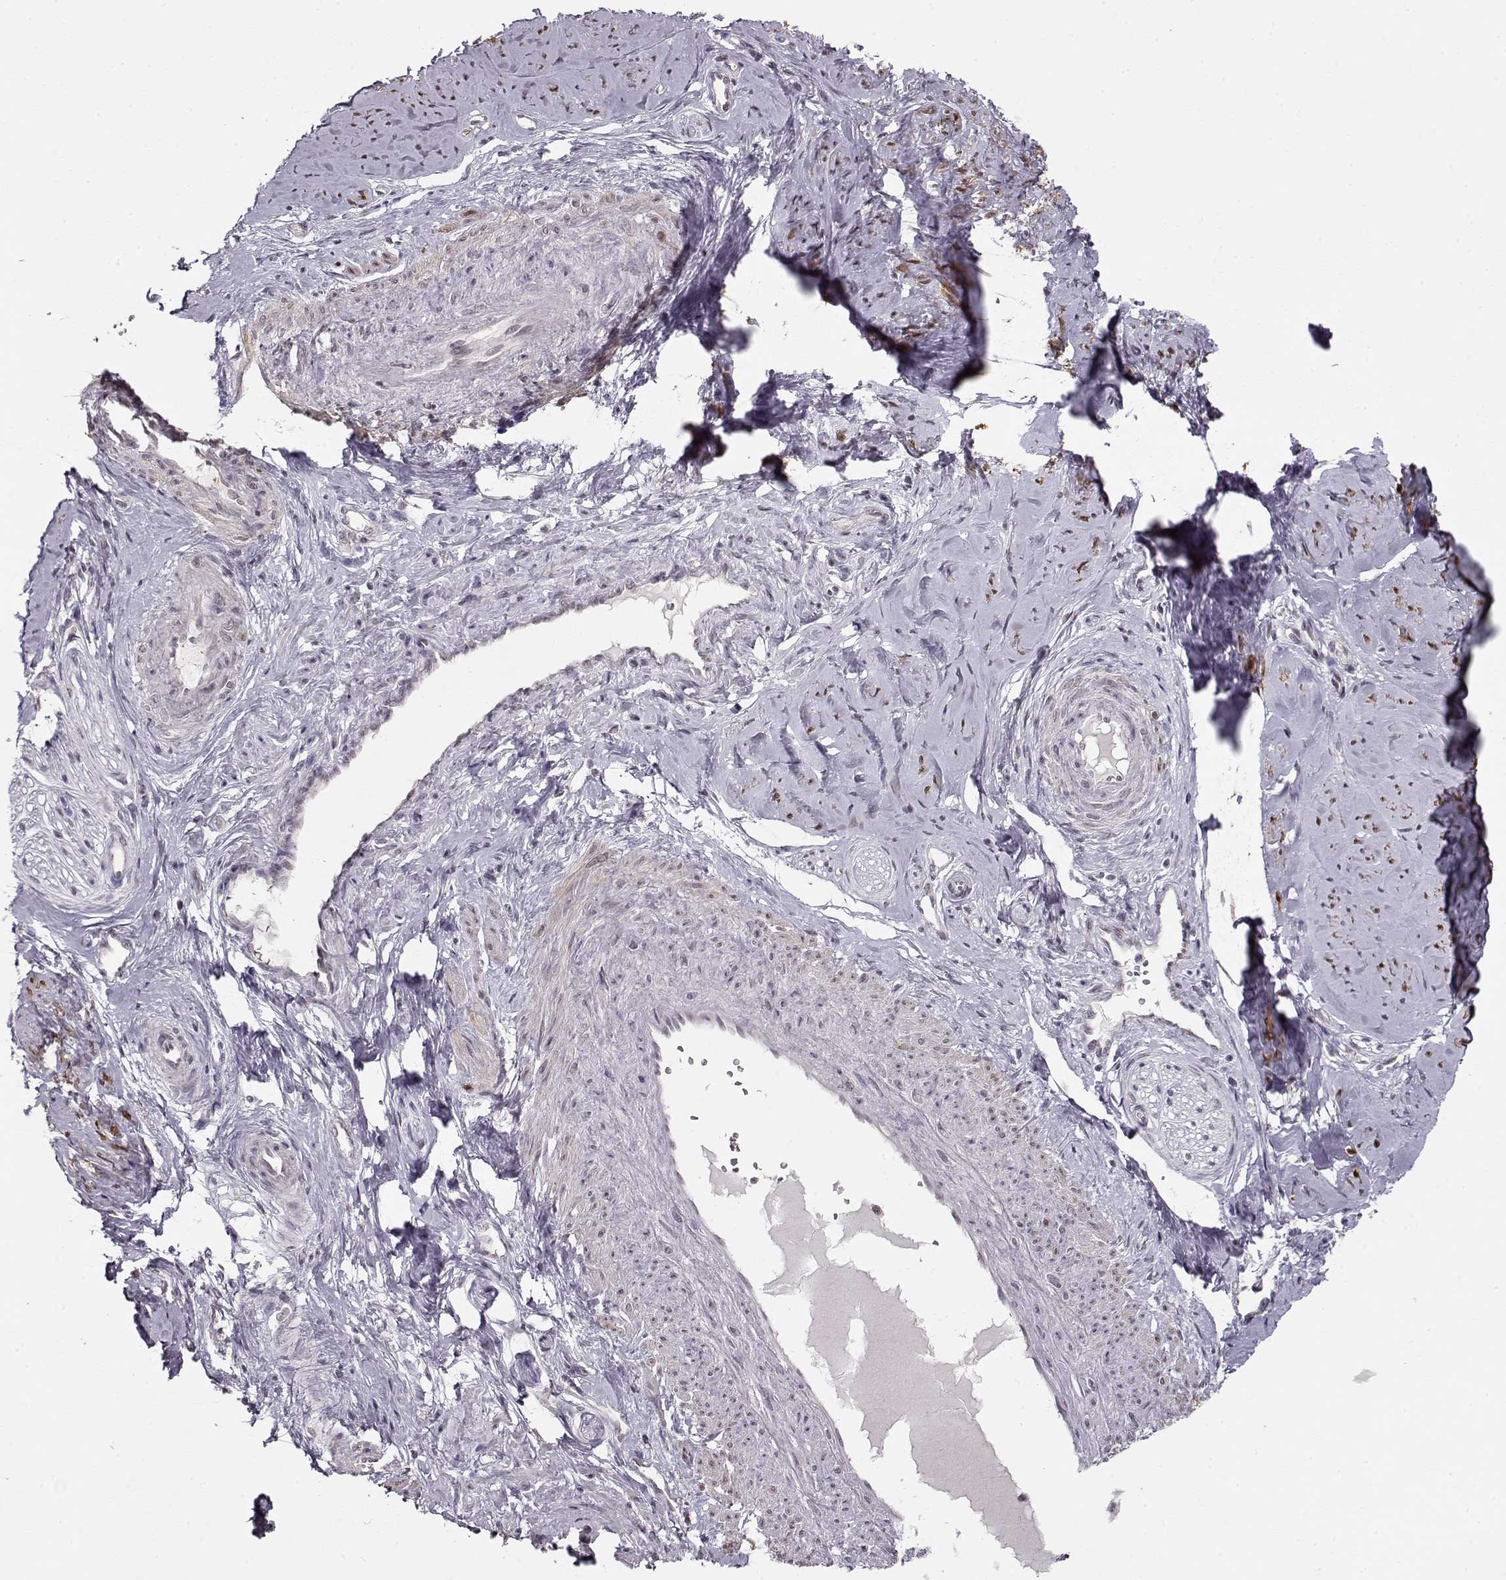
{"staining": {"intensity": "moderate", "quantity": "<25%", "location": "cytoplasmic/membranous"}, "tissue": "smooth muscle", "cell_type": "Smooth muscle cells", "image_type": "normal", "snomed": [{"axis": "morphology", "description": "Normal tissue, NOS"}, {"axis": "topography", "description": "Smooth muscle"}], "caption": "Immunohistochemical staining of benign smooth muscle demonstrates <25% levels of moderate cytoplasmic/membranous protein staining in approximately <25% of smooth muscle cells.", "gene": "PCP4", "patient": {"sex": "female", "age": 48}}